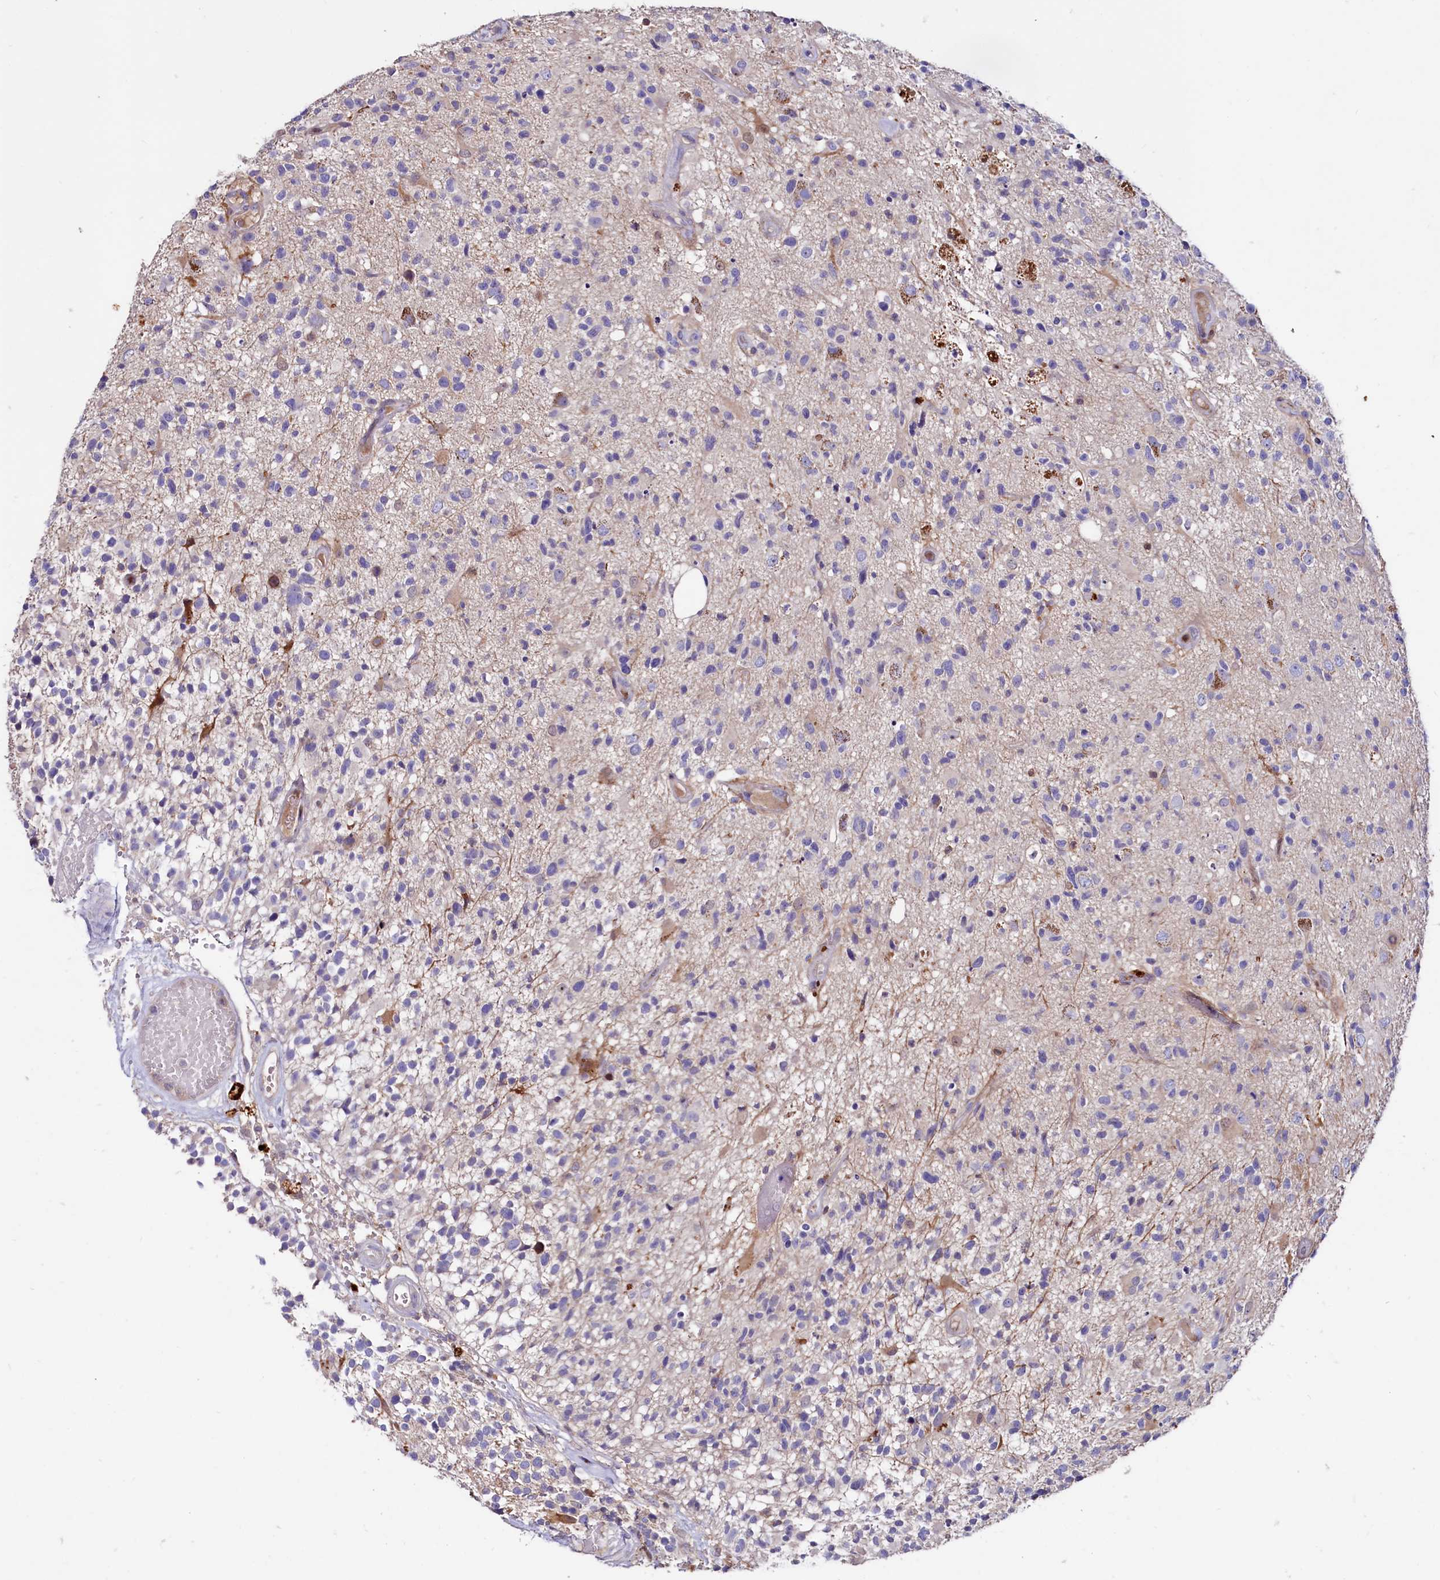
{"staining": {"intensity": "negative", "quantity": "none", "location": "none"}, "tissue": "glioma", "cell_type": "Tumor cells", "image_type": "cancer", "snomed": [{"axis": "morphology", "description": "Glioma, malignant, High grade"}, {"axis": "morphology", "description": "Glioblastoma, NOS"}, {"axis": "topography", "description": "Brain"}], "caption": "High power microscopy image of an IHC image of glioma, revealing no significant staining in tumor cells.", "gene": "IL17RD", "patient": {"sex": "male", "age": 60}}